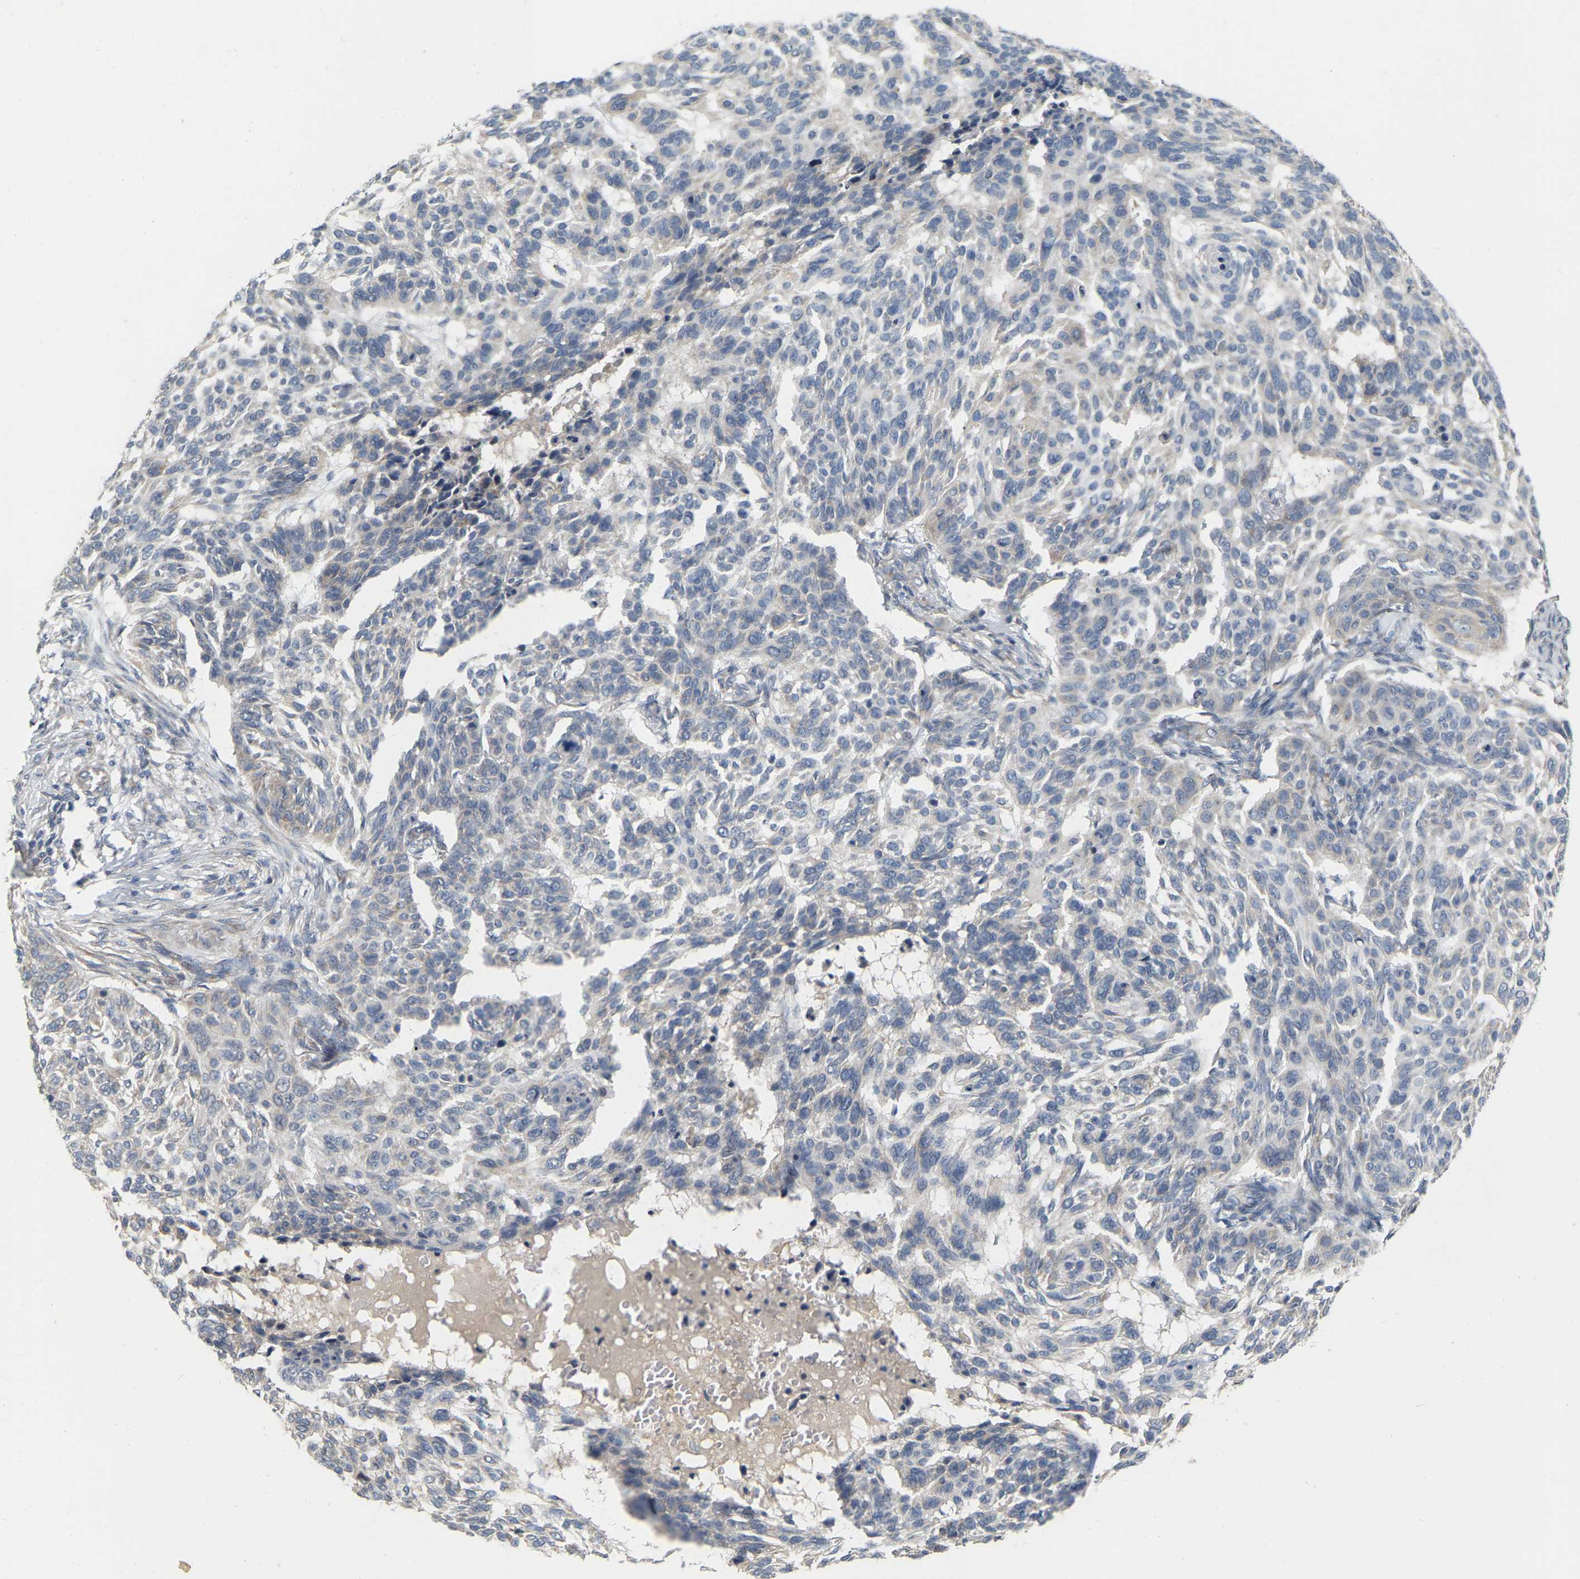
{"staining": {"intensity": "weak", "quantity": "<25%", "location": "cytoplasmic/membranous"}, "tissue": "skin cancer", "cell_type": "Tumor cells", "image_type": "cancer", "snomed": [{"axis": "morphology", "description": "Basal cell carcinoma"}, {"axis": "topography", "description": "Skin"}], "caption": "Image shows no significant protein positivity in tumor cells of skin cancer.", "gene": "SSH1", "patient": {"sex": "male", "age": 85}}